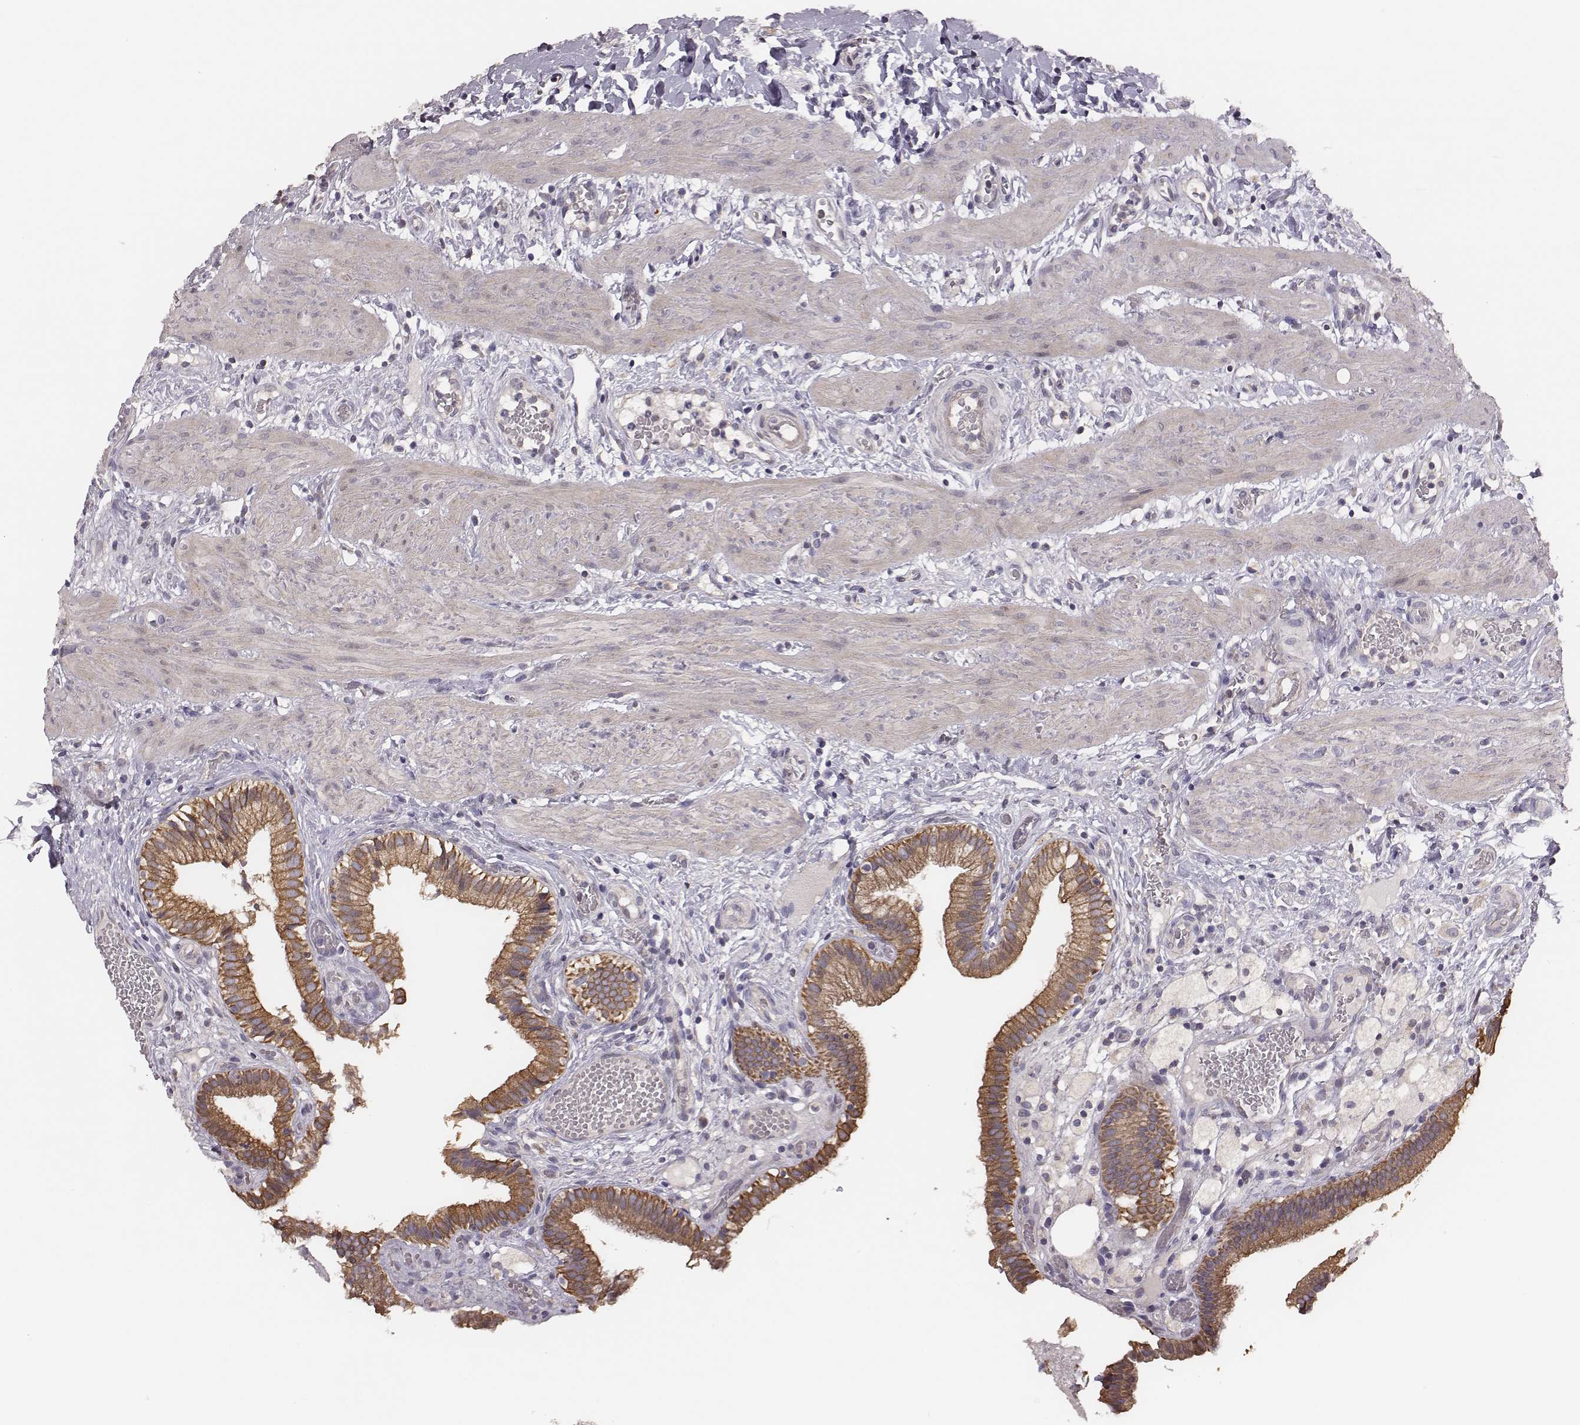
{"staining": {"intensity": "moderate", "quantity": ">75%", "location": "cytoplasmic/membranous"}, "tissue": "gallbladder", "cell_type": "Glandular cells", "image_type": "normal", "snomed": [{"axis": "morphology", "description": "Normal tissue, NOS"}, {"axis": "topography", "description": "Gallbladder"}], "caption": "IHC staining of benign gallbladder, which displays medium levels of moderate cytoplasmic/membranous expression in approximately >75% of glandular cells indicating moderate cytoplasmic/membranous protein expression. The staining was performed using DAB (3,3'-diaminobenzidine) (brown) for protein detection and nuclei were counterstained in hematoxylin (blue).", "gene": "HAVCR1", "patient": {"sex": "female", "age": 24}}